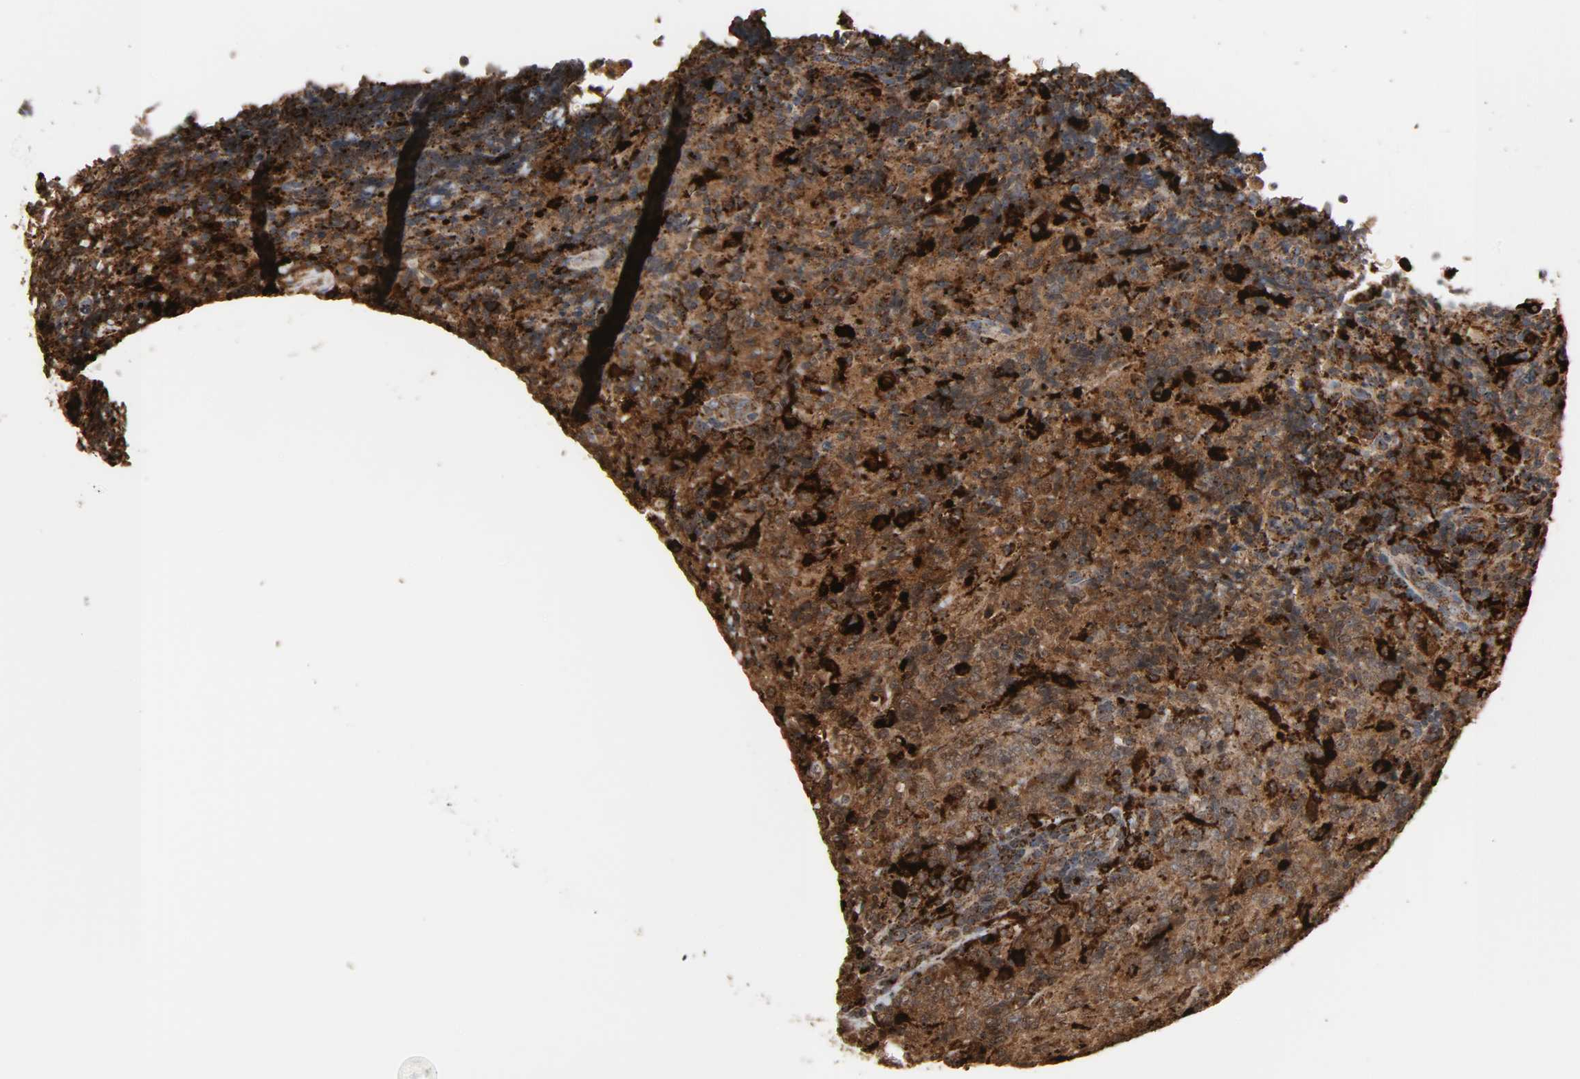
{"staining": {"intensity": "moderate", "quantity": ">75%", "location": "cytoplasmic/membranous"}, "tissue": "lymphoma", "cell_type": "Tumor cells", "image_type": "cancer", "snomed": [{"axis": "morphology", "description": "Malignant lymphoma, non-Hodgkin's type, High grade"}, {"axis": "topography", "description": "Tonsil"}], "caption": "Immunohistochemical staining of human malignant lymphoma, non-Hodgkin's type (high-grade) demonstrates medium levels of moderate cytoplasmic/membranous positivity in approximately >75% of tumor cells. (DAB IHC, brown staining for protein, blue staining for nuclei).", "gene": "PSAP", "patient": {"sex": "female", "age": 36}}